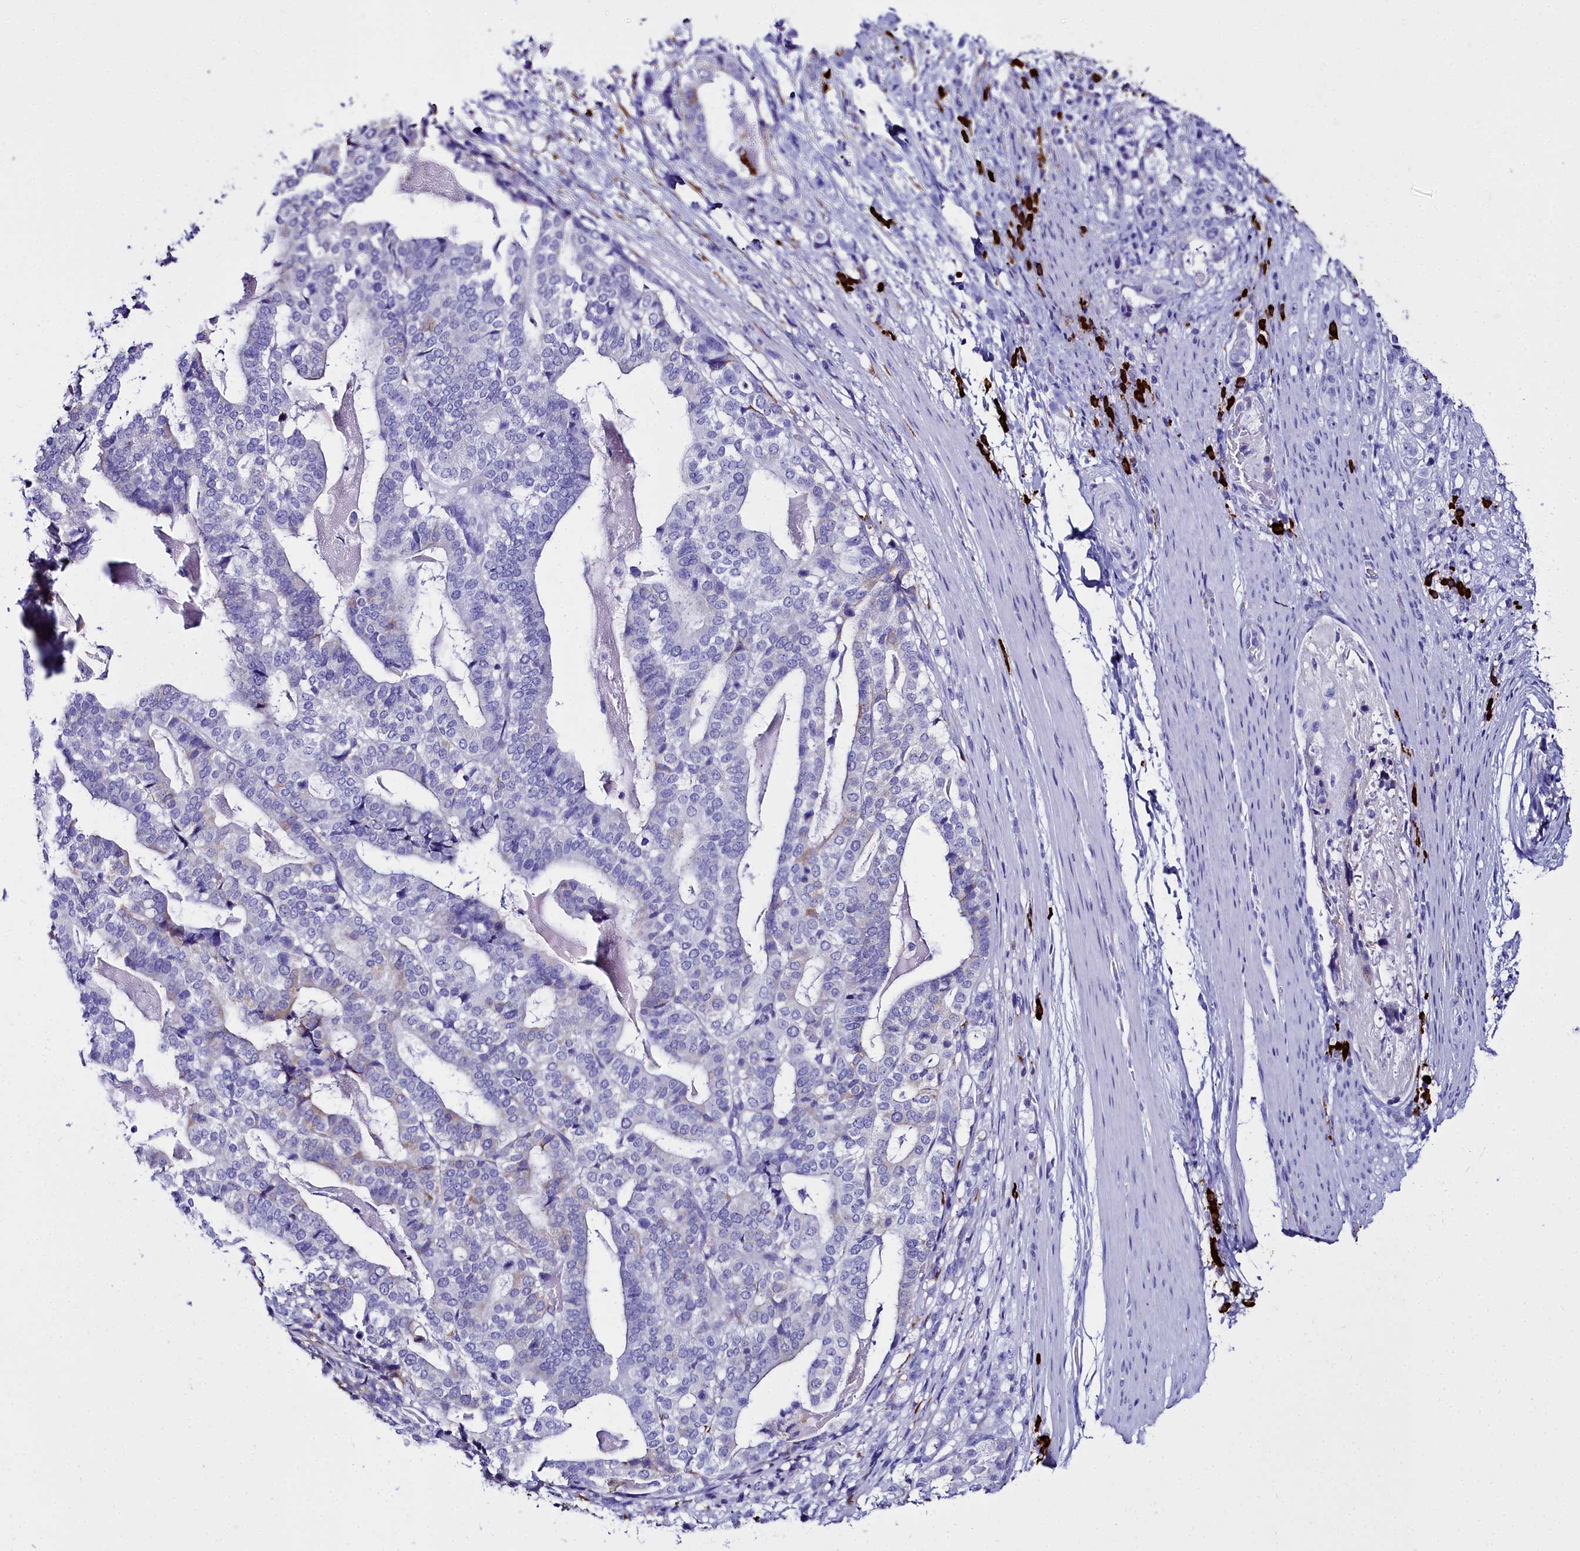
{"staining": {"intensity": "negative", "quantity": "none", "location": "none"}, "tissue": "stomach cancer", "cell_type": "Tumor cells", "image_type": "cancer", "snomed": [{"axis": "morphology", "description": "Adenocarcinoma, NOS"}, {"axis": "topography", "description": "Stomach"}], "caption": "High magnification brightfield microscopy of stomach adenocarcinoma stained with DAB (brown) and counterstained with hematoxylin (blue): tumor cells show no significant positivity. Nuclei are stained in blue.", "gene": "TXNDC5", "patient": {"sex": "male", "age": 48}}